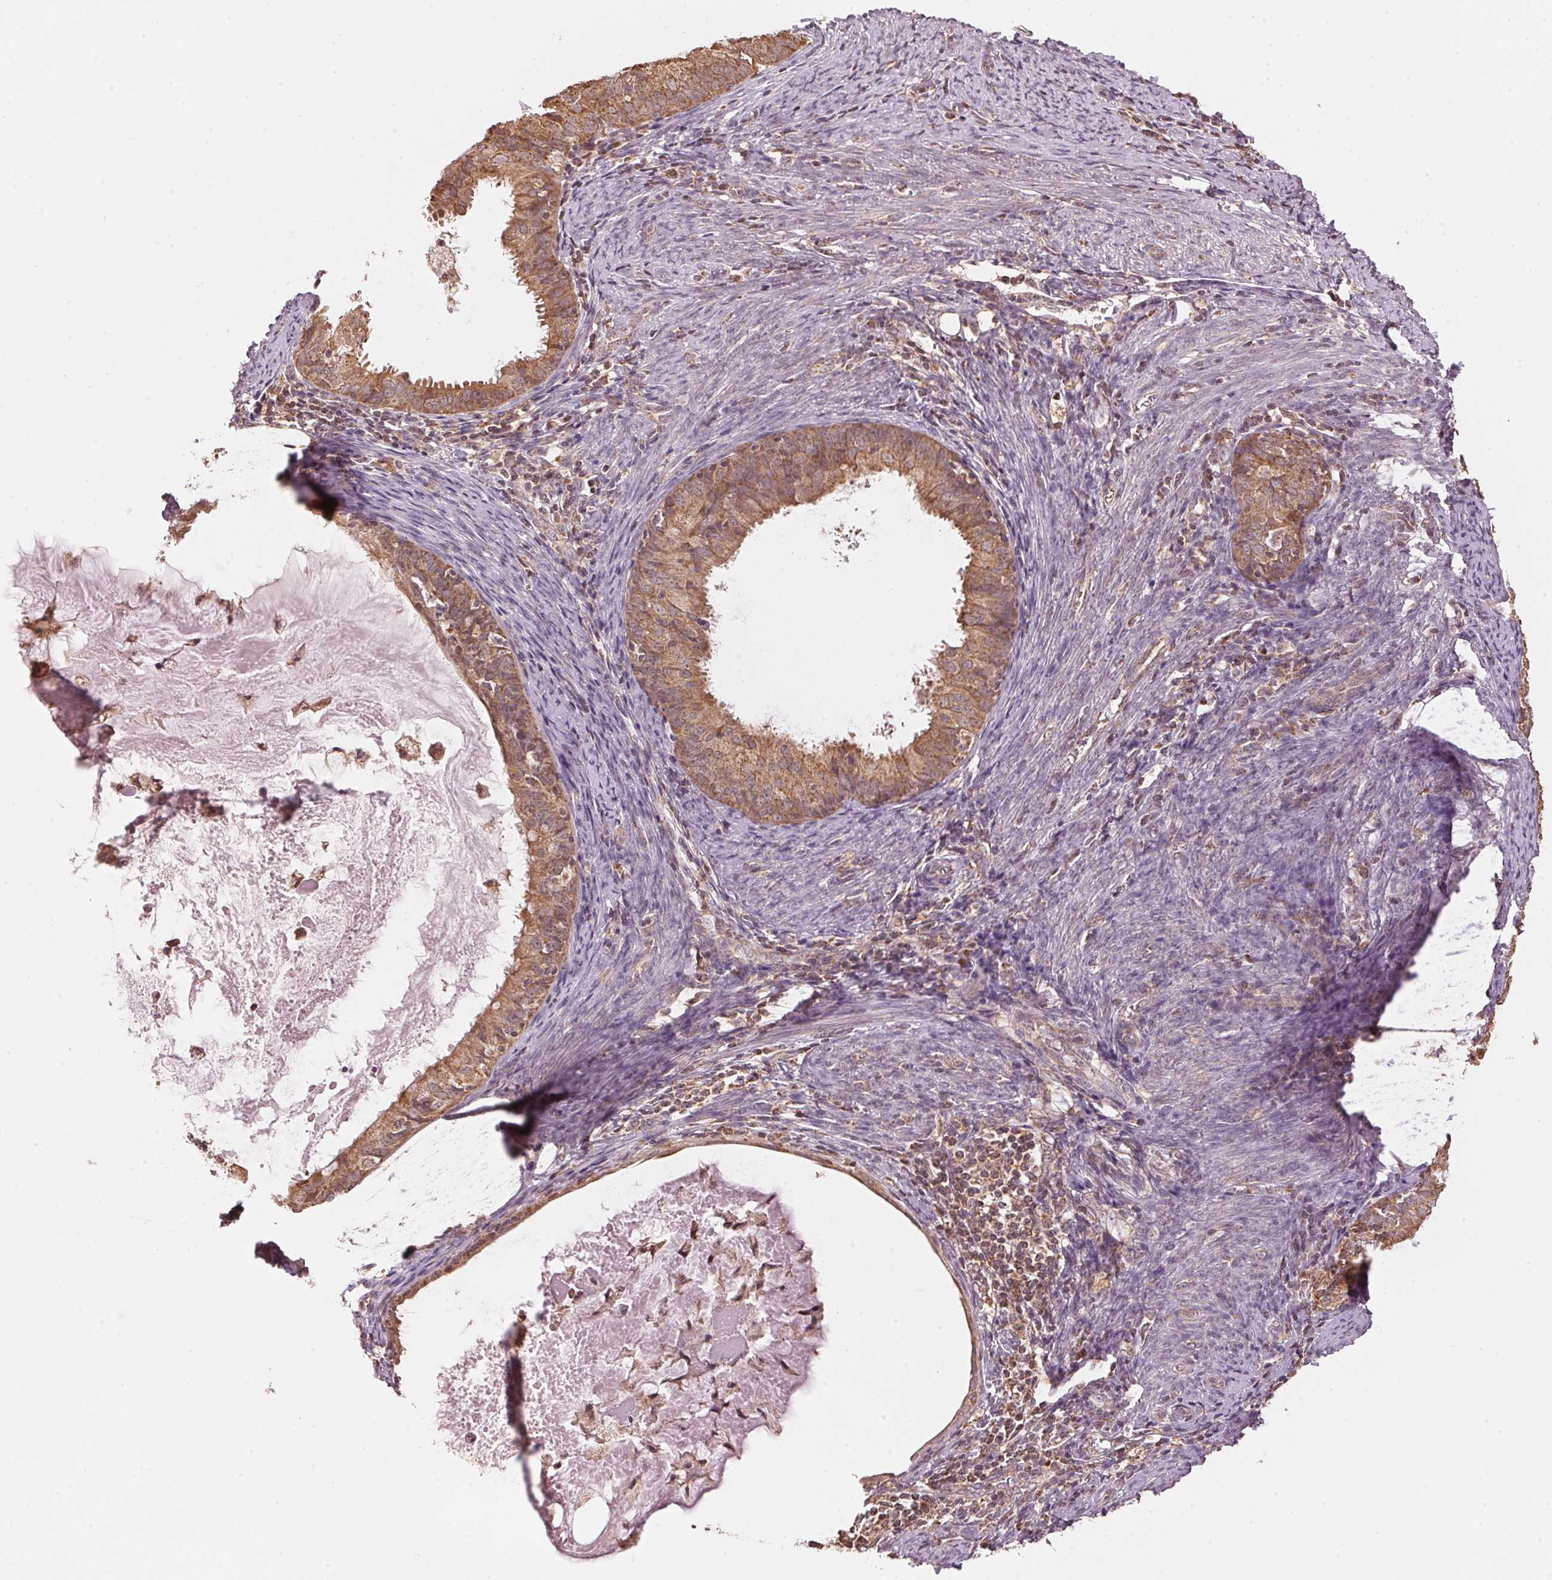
{"staining": {"intensity": "moderate", "quantity": ">75%", "location": "cytoplasmic/membranous"}, "tissue": "endometrial cancer", "cell_type": "Tumor cells", "image_type": "cancer", "snomed": [{"axis": "morphology", "description": "Adenocarcinoma, NOS"}, {"axis": "topography", "description": "Endometrium"}], "caption": "The histopathology image shows immunohistochemical staining of endometrial adenocarcinoma. There is moderate cytoplasmic/membranous staining is appreciated in about >75% of tumor cells. (Brightfield microscopy of DAB IHC at high magnification).", "gene": "ARHGAP6", "patient": {"sex": "female", "age": 57}}